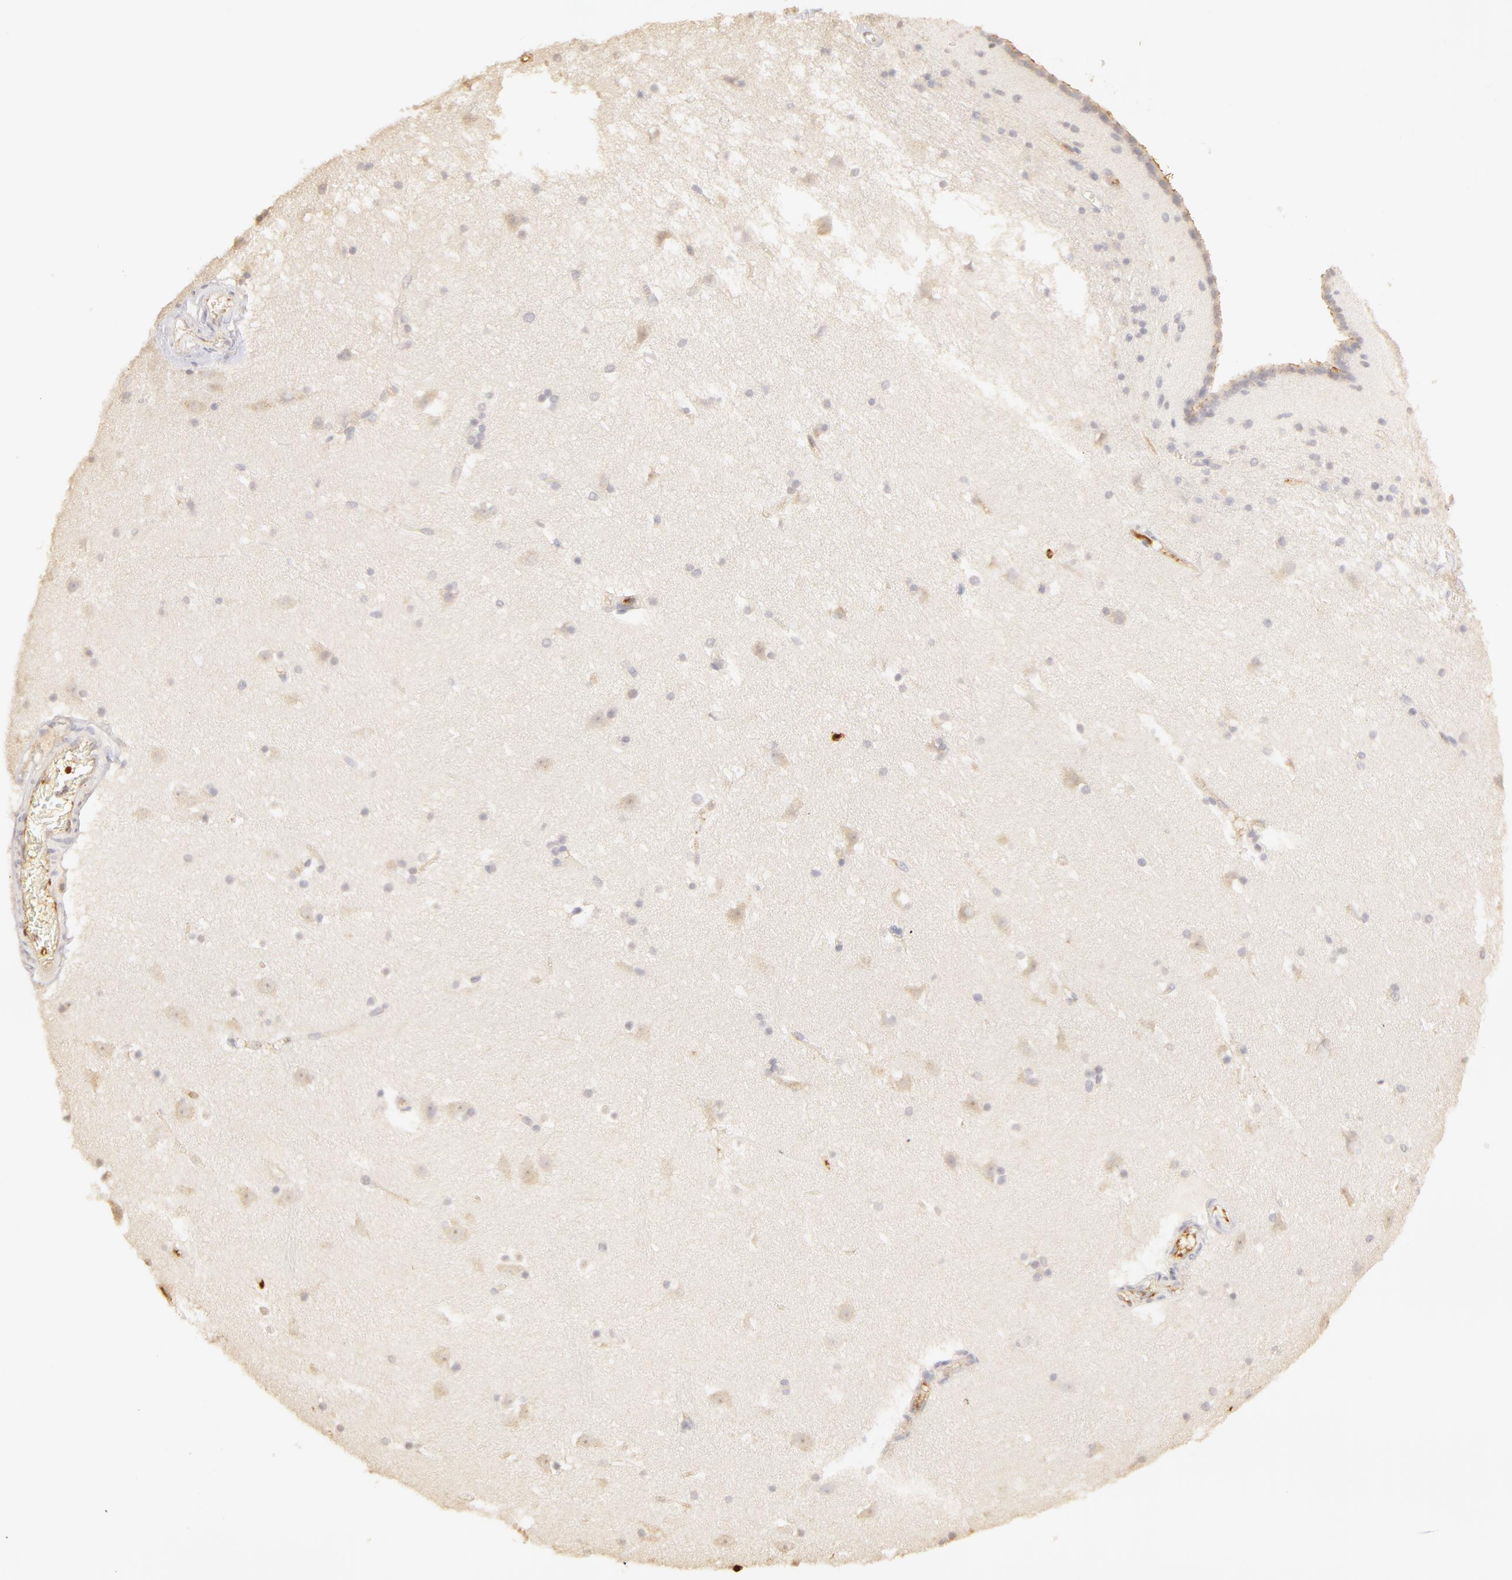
{"staining": {"intensity": "negative", "quantity": "none", "location": "none"}, "tissue": "caudate", "cell_type": "Glial cells", "image_type": "normal", "snomed": [{"axis": "morphology", "description": "Normal tissue, NOS"}, {"axis": "topography", "description": "Lateral ventricle wall"}], "caption": "IHC photomicrograph of benign caudate: caudate stained with DAB shows no significant protein staining in glial cells.", "gene": "C1R", "patient": {"sex": "male", "age": 45}}